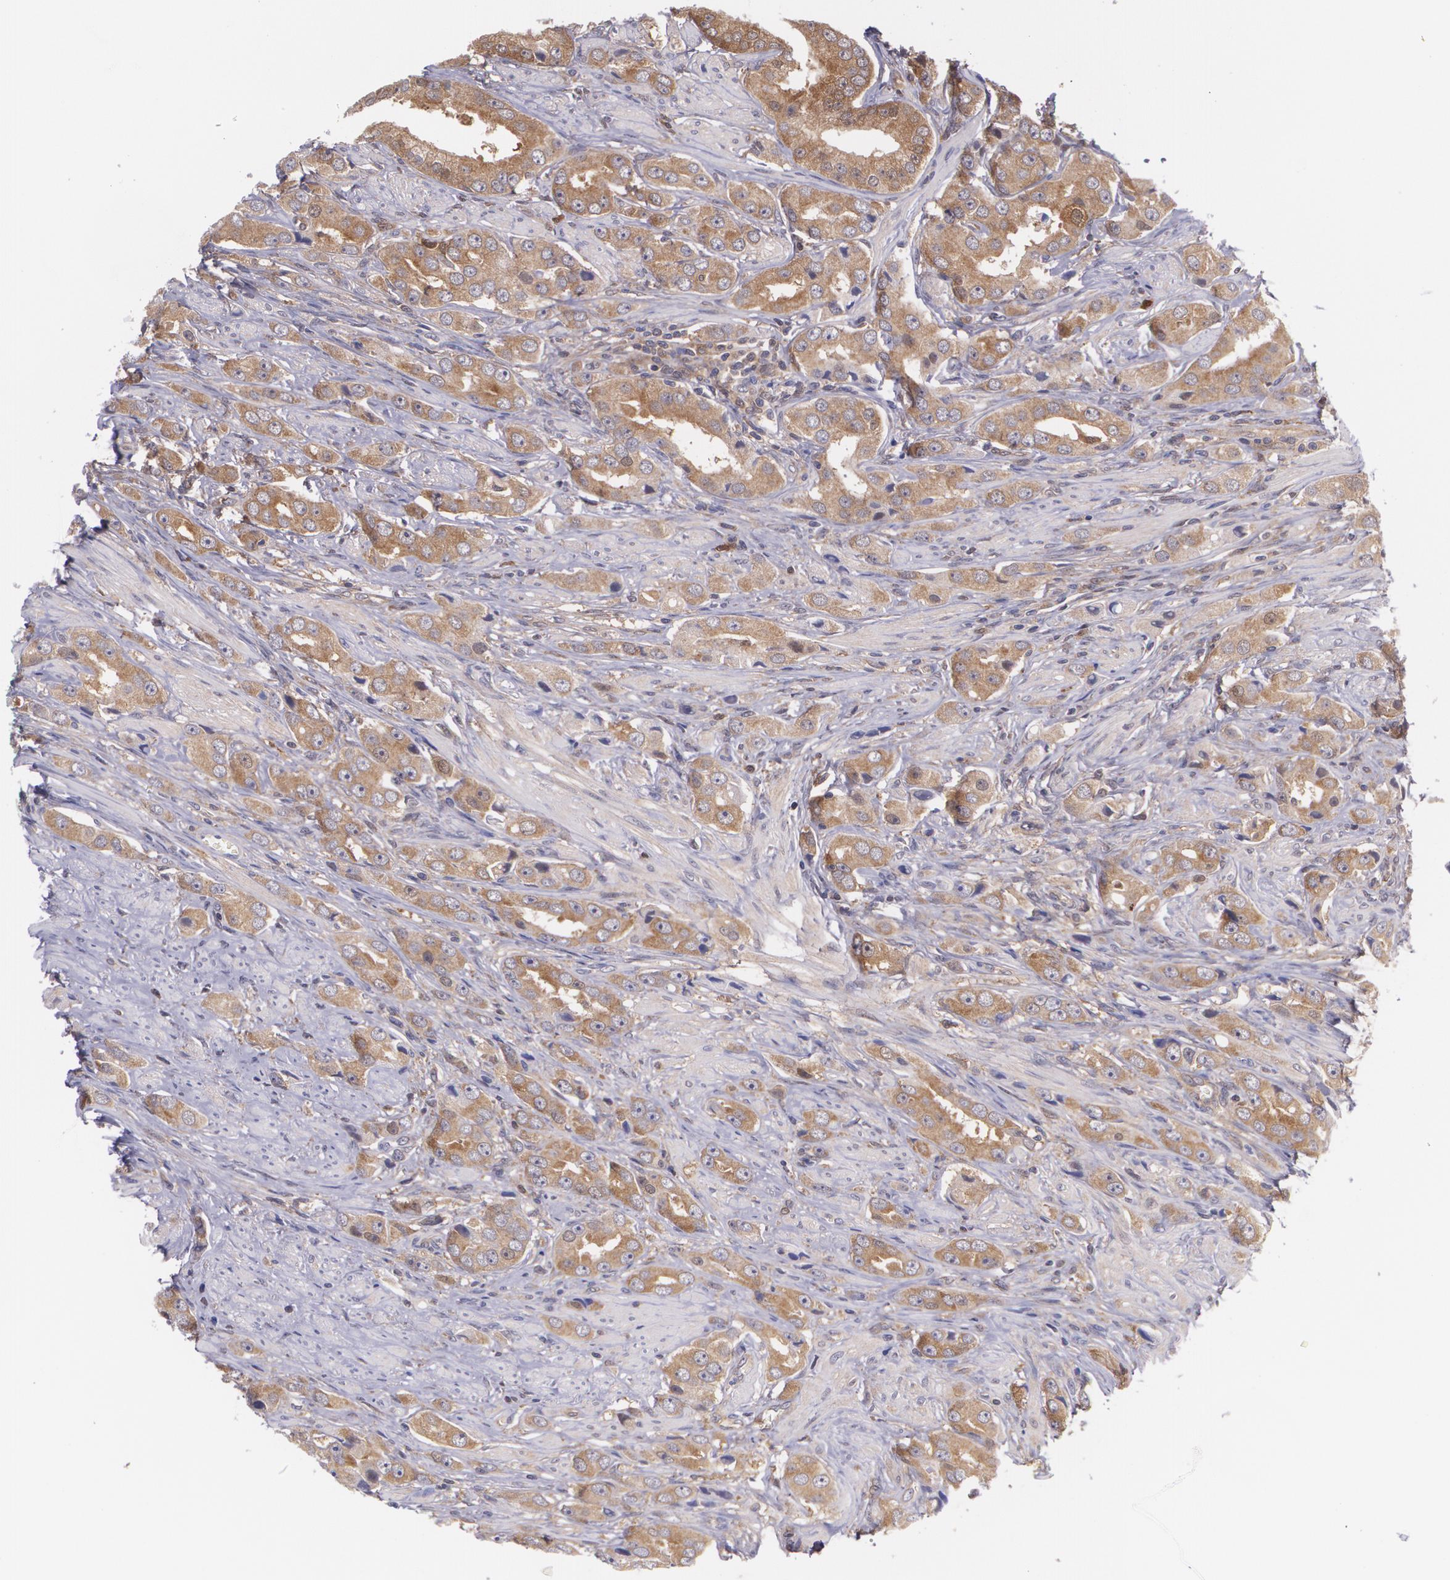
{"staining": {"intensity": "strong", "quantity": ">75%", "location": "cytoplasmic/membranous"}, "tissue": "prostate cancer", "cell_type": "Tumor cells", "image_type": "cancer", "snomed": [{"axis": "morphology", "description": "Adenocarcinoma, Medium grade"}, {"axis": "topography", "description": "Prostate"}], "caption": "Tumor cells show high levels of strong cytoplasmic/membranous staining in approximately >75% of cells in human medium-grade adenocarcinoma (prostate).", "gene": "HSPH1", "patient": {"sex": "male", "age": 53}}